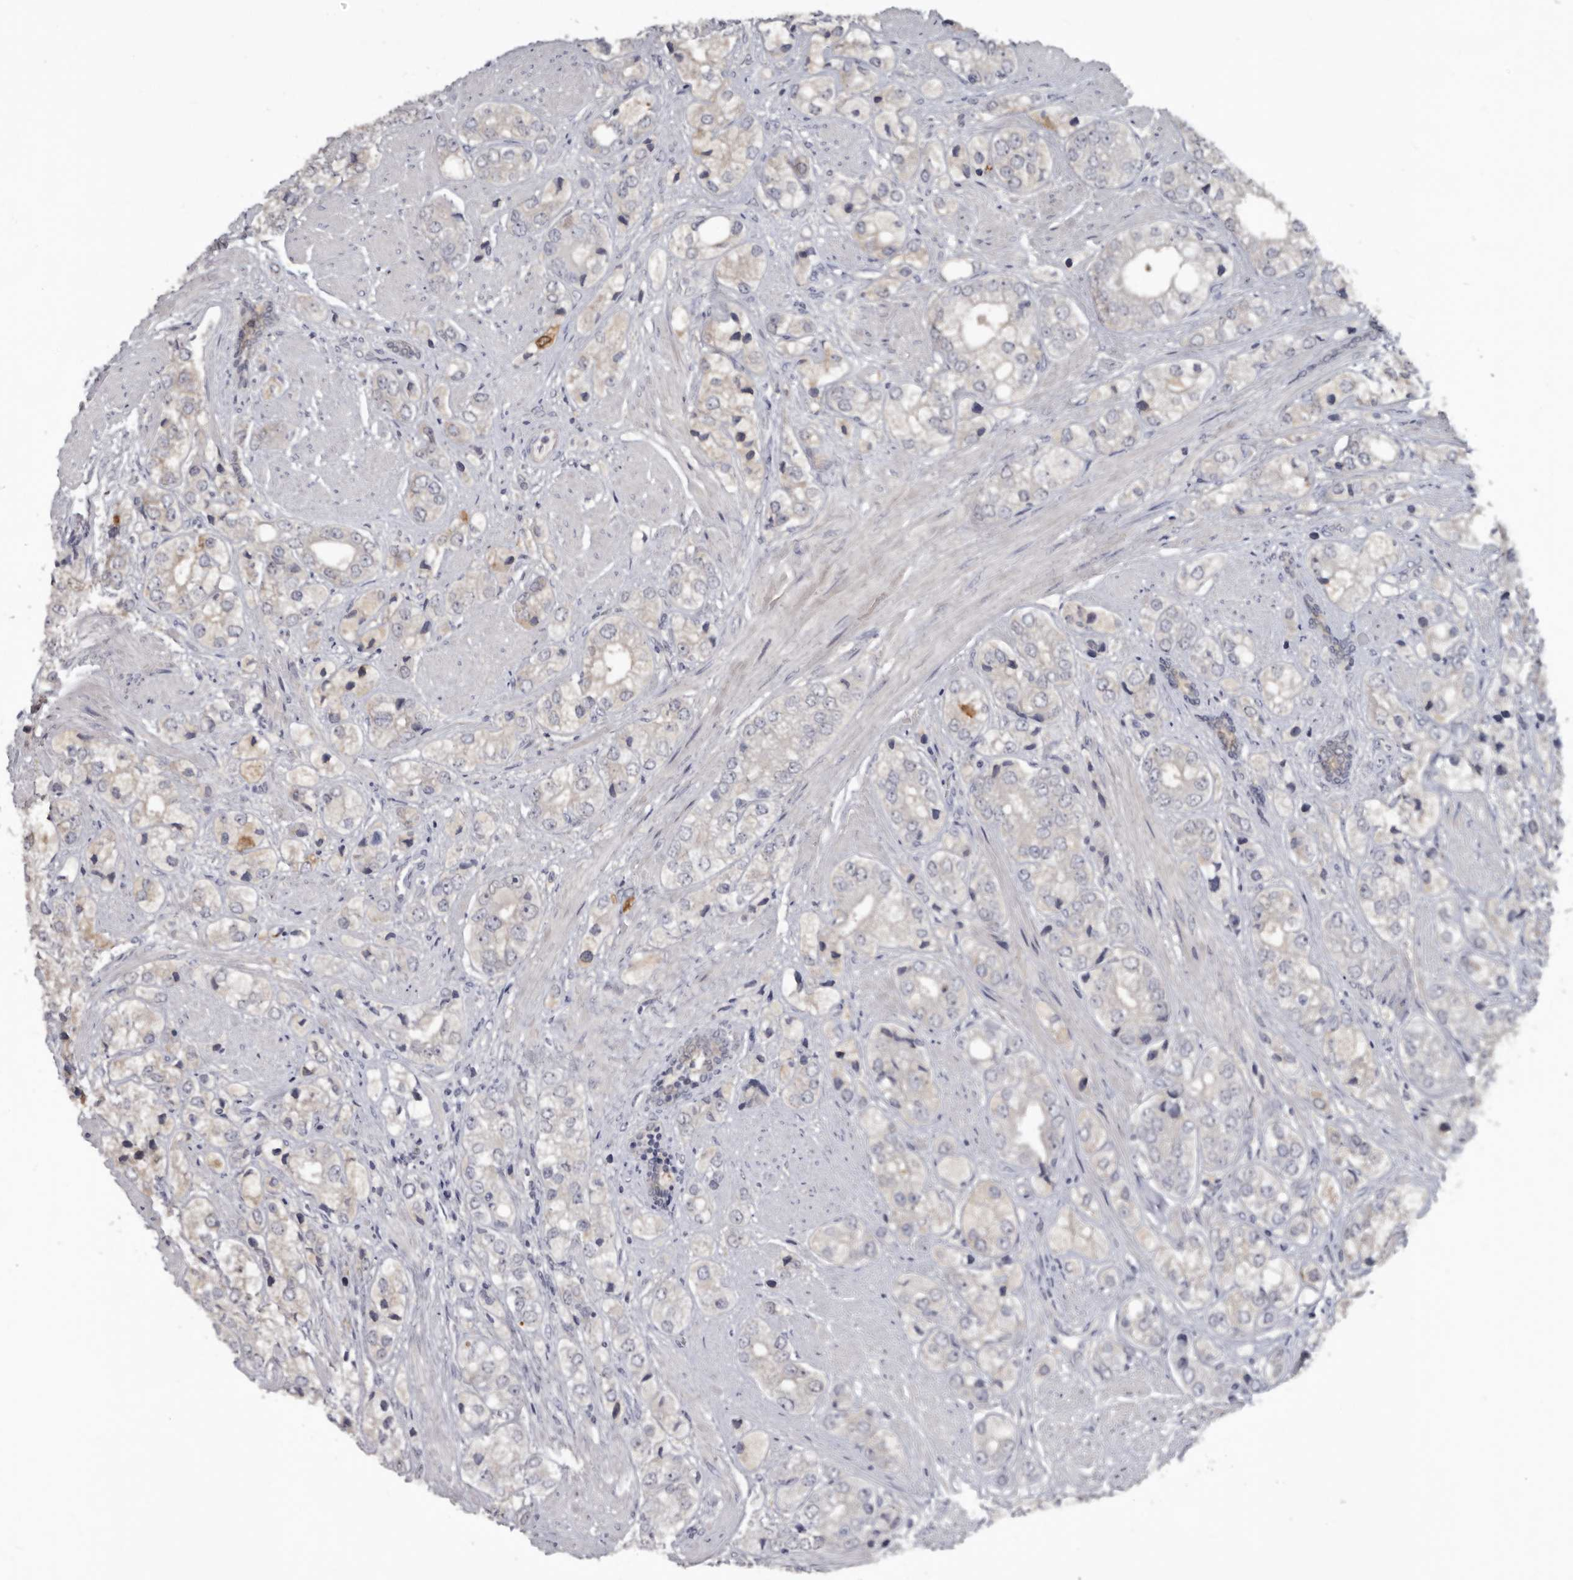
{"staining": {"intensity": "weak", "quantity": "<25%", "location": "cytoplasmic/membranous"}, "tissue": "prostate cancer", "cell_type": "Tumor cells", "image_type": "cancer", "snomed": [{"axis": "morphology", "description": "Adenocarcinoma, High grade"}, {"axis": "topography", "description": "Prostate"}], "caption": "Tumor cells show no significant staining in prostate cancer (adenocarcinoma (high-grade)). (Brightfield microscopy of DAB (3,3'-diaminobenzidine) immunohistochemistry at high magnification).", "gene": "RBKS", "patient": {"sex": "male", "age": 50}}